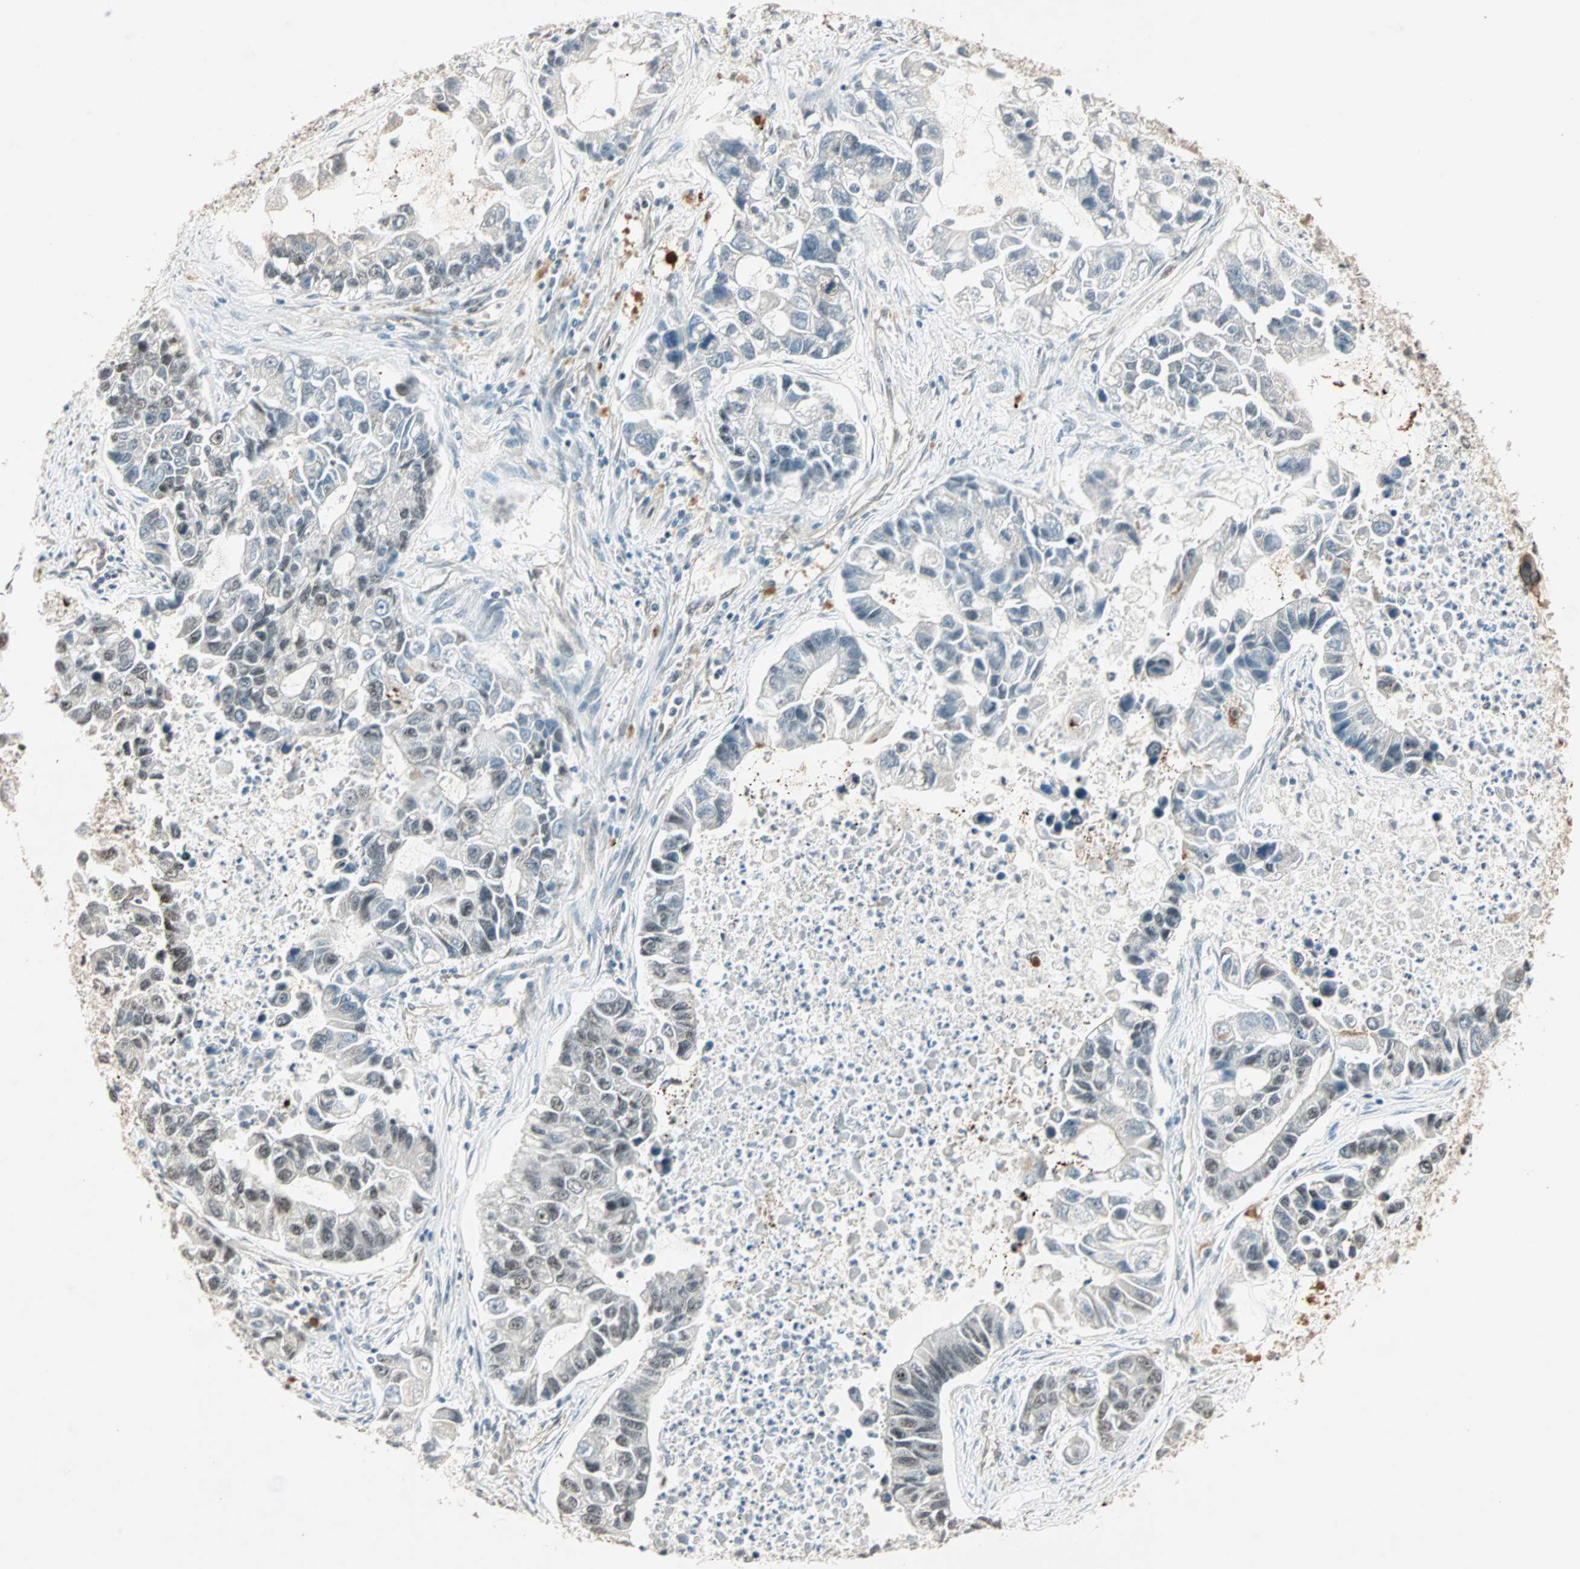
{"staining": {"intensity": "weak", "quantity": "<25%", "location": "nuclear"}, "tissue": "lung cancer", "cell_type": "Tumor cells", "image_type": "cancer", "snomed": [{"axis": "morphology", "description": "Adenocarcinoma, NOS"}, {"axis": "topography", "description": "Lung"}], "caption": "Tumor cells show no significant staining in adenocarcinoma (lung).", "gene": "PRDM2", "patient": {"sex": "female", "age": 51}}